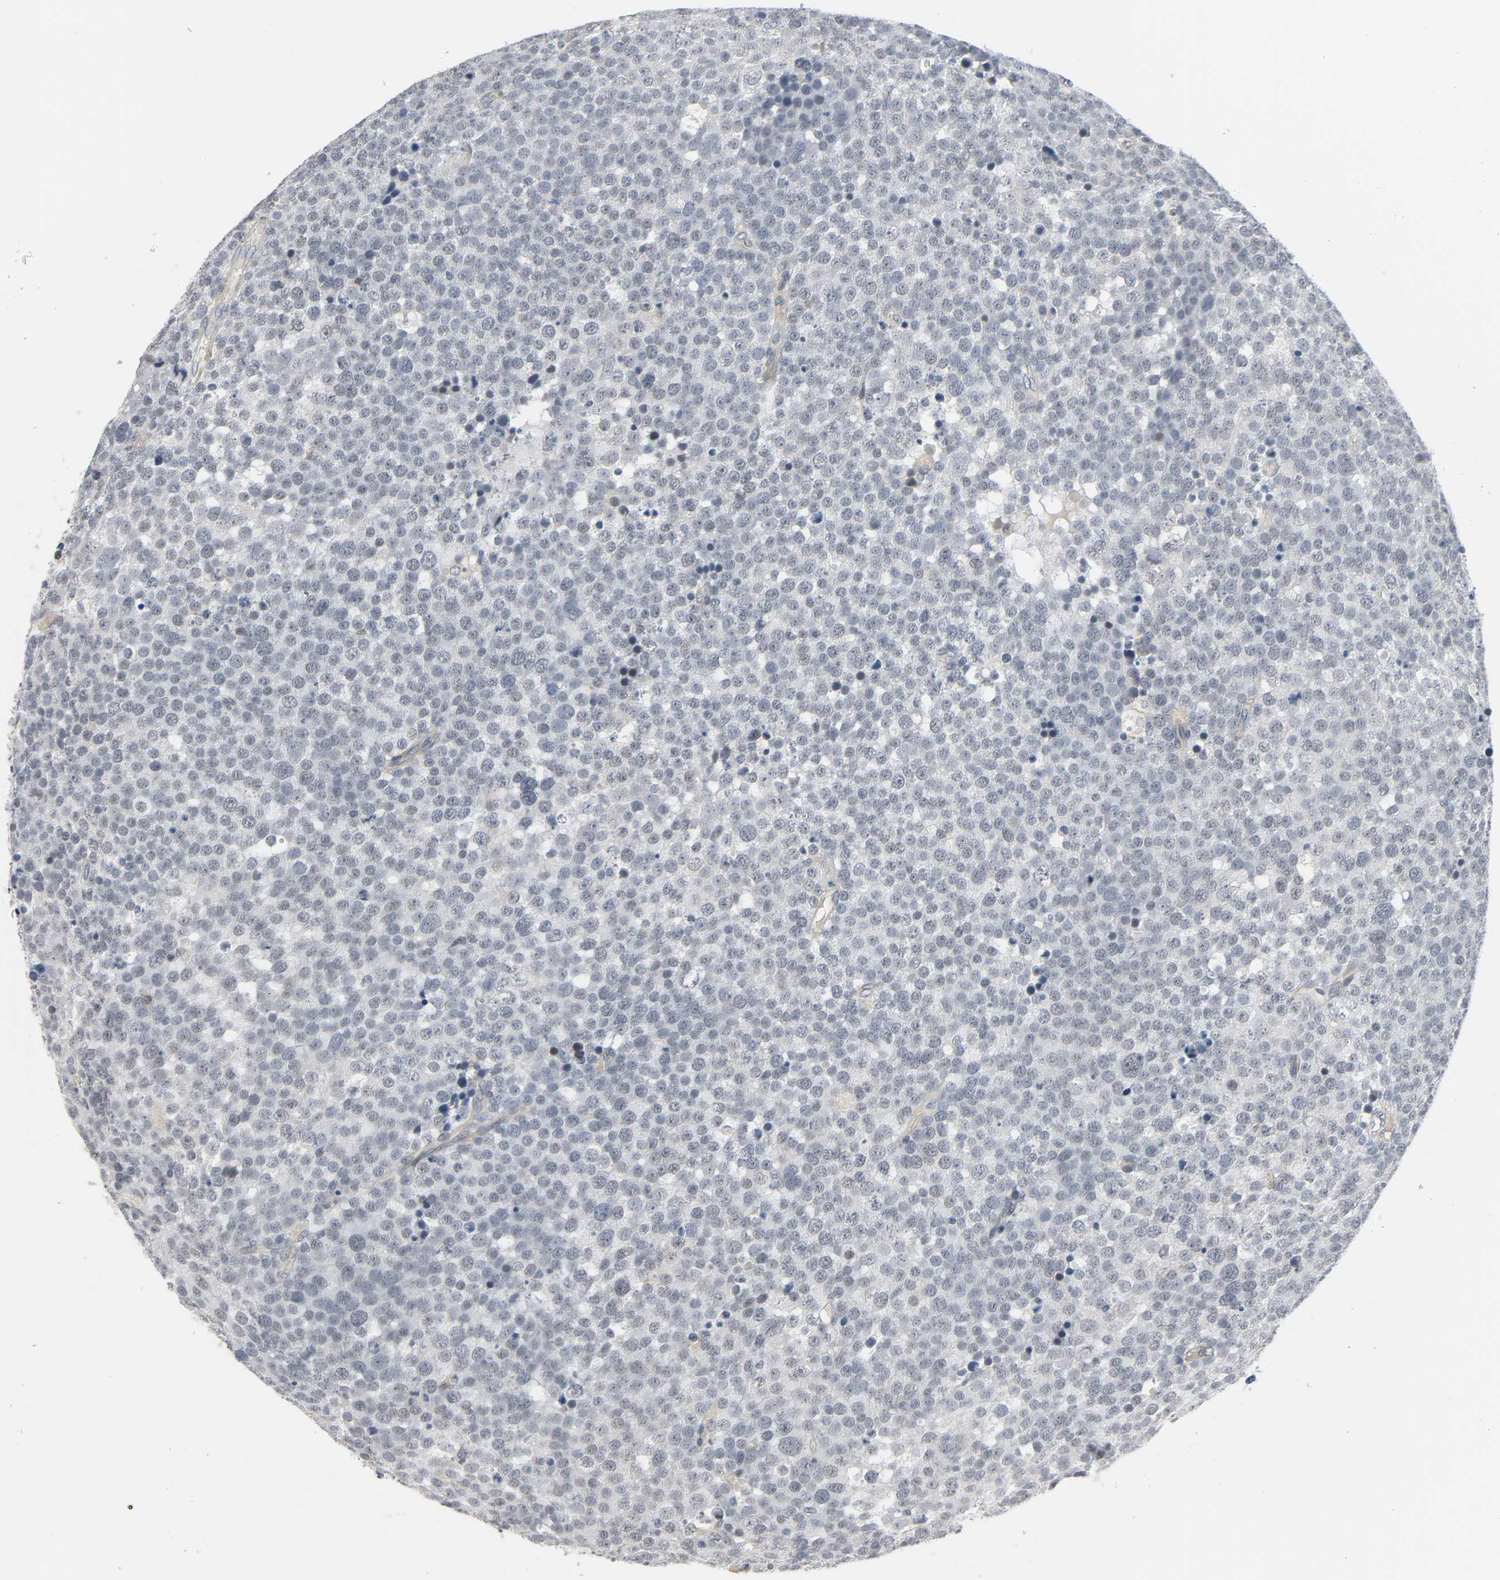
{"staining": {"intensity": "negative", "quantity": "none", "location": "none"}, "tissue": "testis cancer", "cell_type": "Tumor cells", "image_type": "cancer", "snomed": [{"axis": "morphology", "description": "Seminoma, NOS"}, {"axis": "topography", "description": "Testis"}], "caption": "DAB immunohistochemical staining of testis seminoma exhibits no significant staining in tumor cells.", "gene": "CD4", "patient": {"sex": "male", "age": 71}}